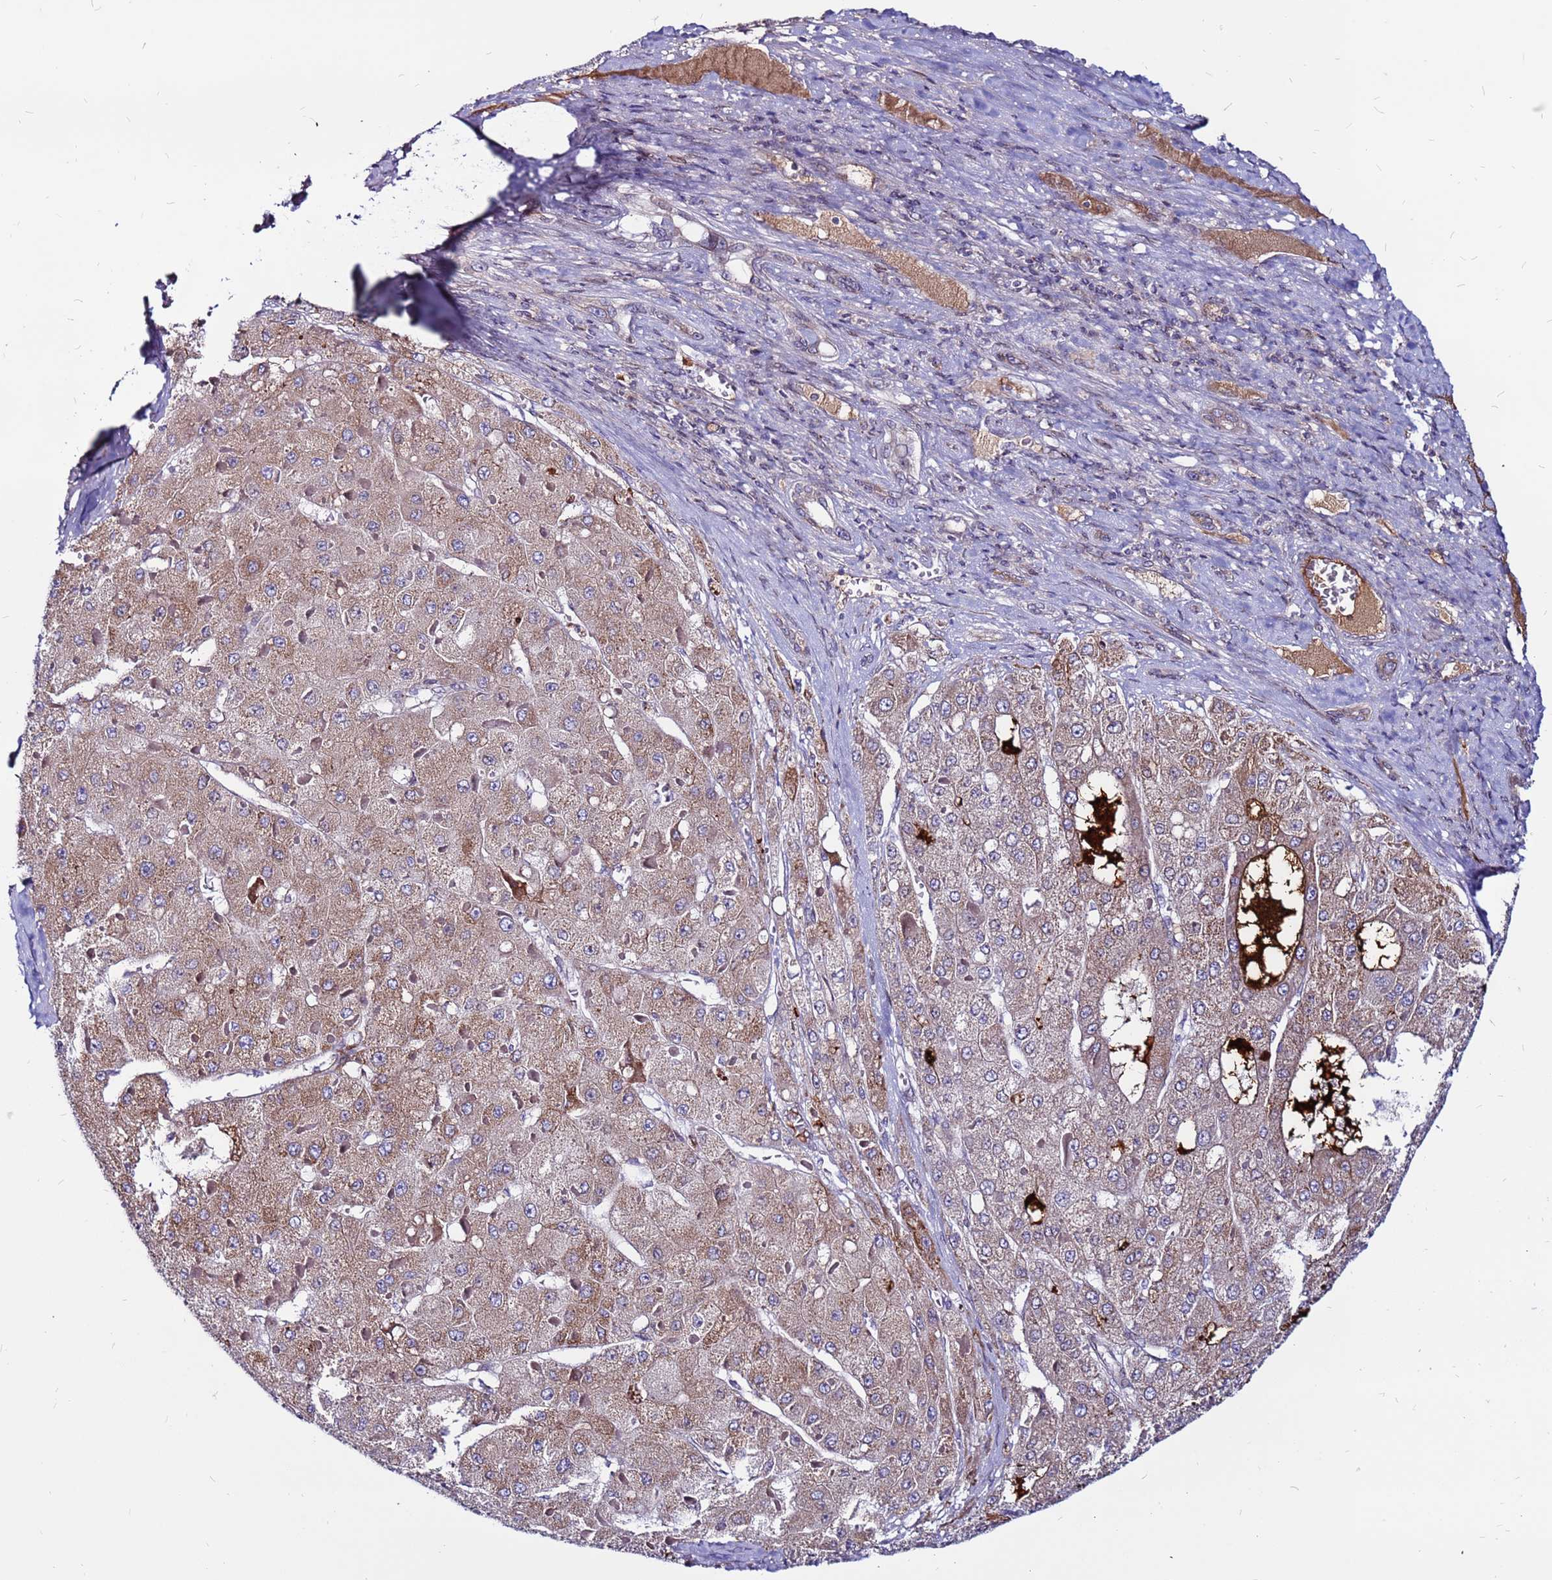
{"staining": {"intensity": "moderate", "quantity": "25%-75%", "location": "cytoplasmic/membranous"}, "tissue": "liver cancer", "cell_type": "Tumor cells", "image_type": "cancer", "snomed": [{"axis": "morphology", "description": "Carcinoma, Hepatocellular, NOS"}, {"axis": "topography", "description": "Liver"}], "caption": "Moderate cytoplasmic/membranous protein staining is present in approximately 25%-75% of tumor cells in liver cancer. (DAB (3,3'-diaminobenzidine) IHC, brown staining for protein, blue staining for nuclei).", "gene": "CCDC71", "patient": {"sex": "female", "age": 73}}